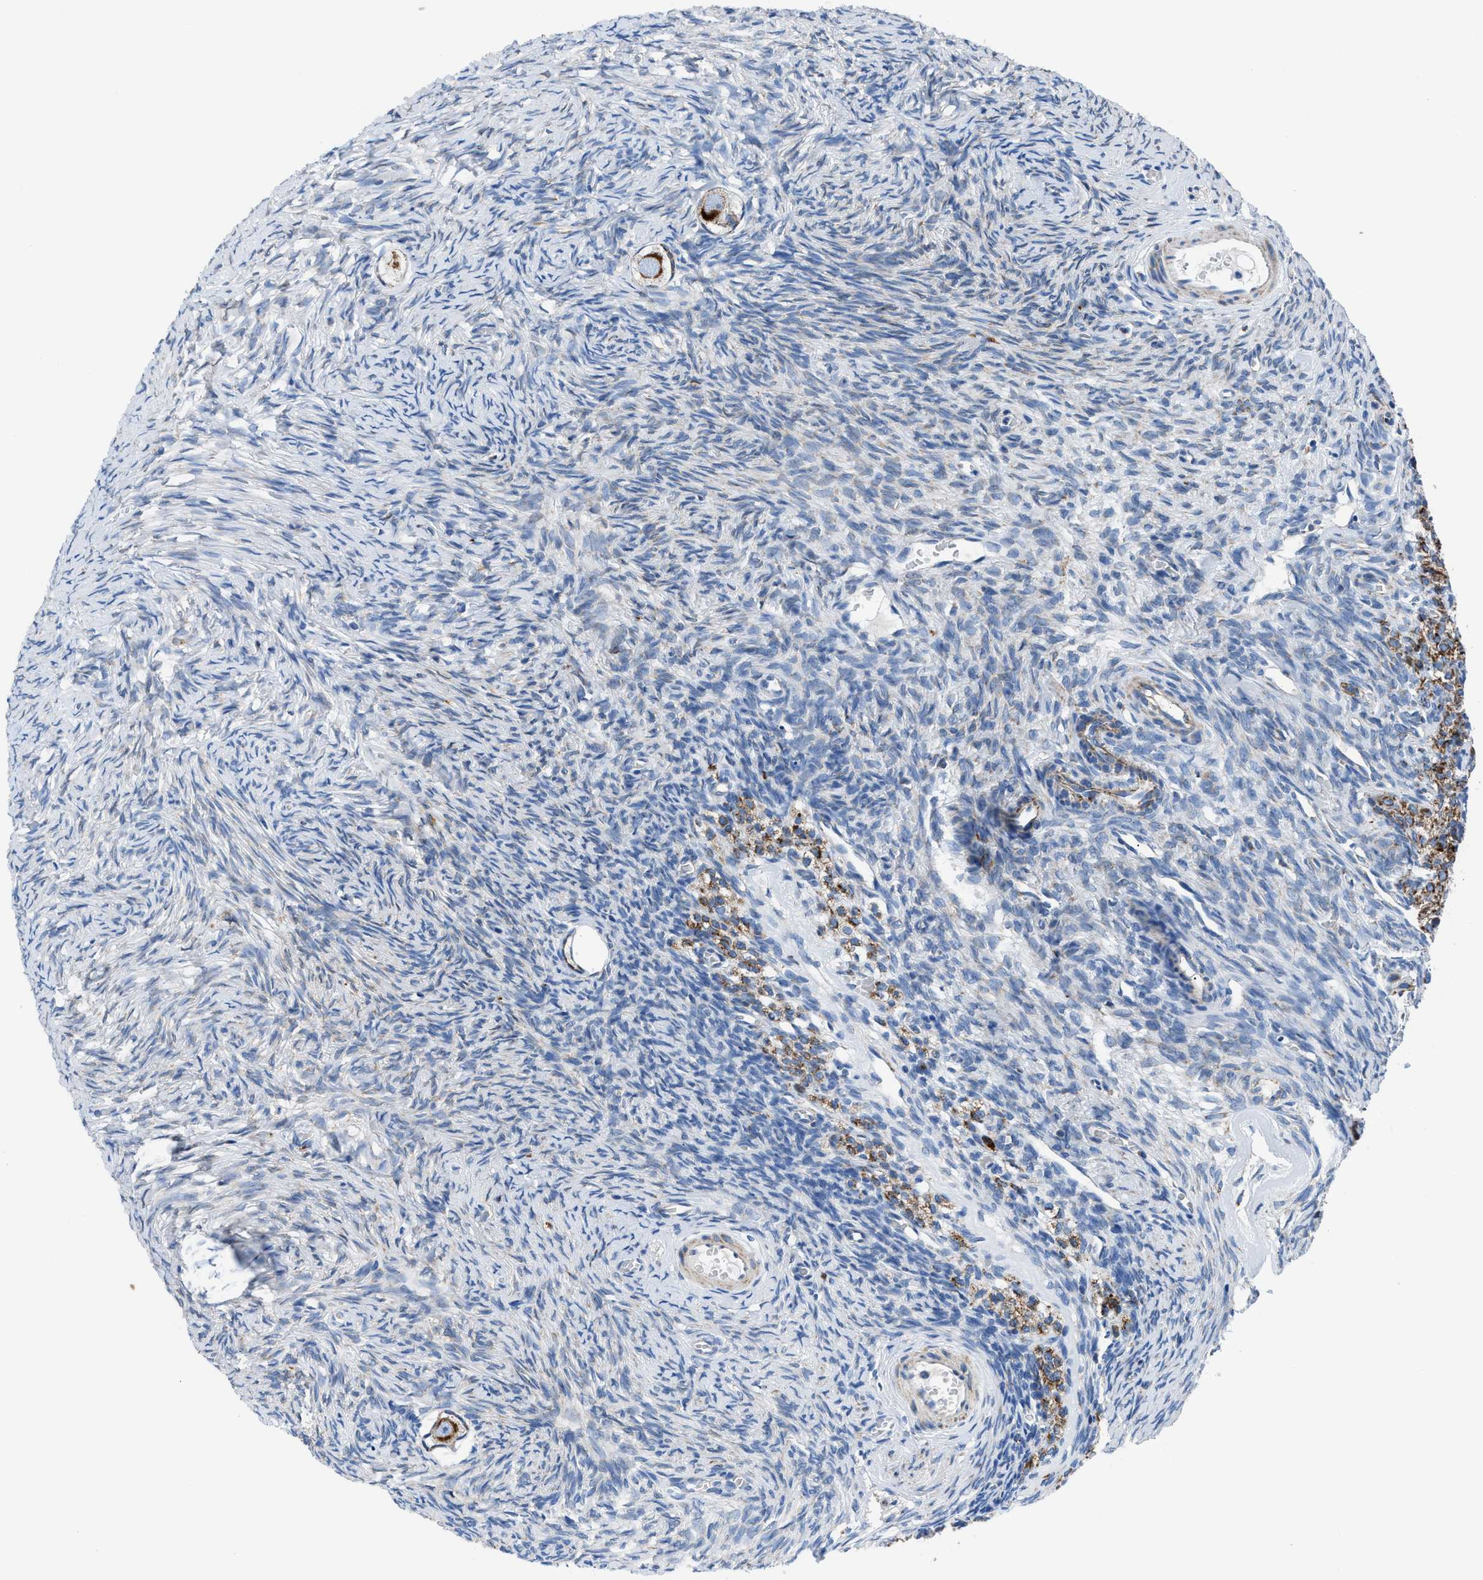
{"staining": {"intensity": "strong", "quantity": ">75%", "location": "cytoplasmic/membranous"}, "tissue": "ovary", "cell_type": "Follicle cells", "image_type": "normal", "snomed": [{"axis": "morphology", "description": "Normal tissue, NOS"}, {"axis": "topography", "description": "Ovary"}], "caption": "About >75% of follicle cells in normal ovary display strong cytoplasmic/membranous protein expression as visualized by brown immunohistochemical staining.", "gene": "ZDHHC3", "patient": {"sex": "female", "age": 27}}